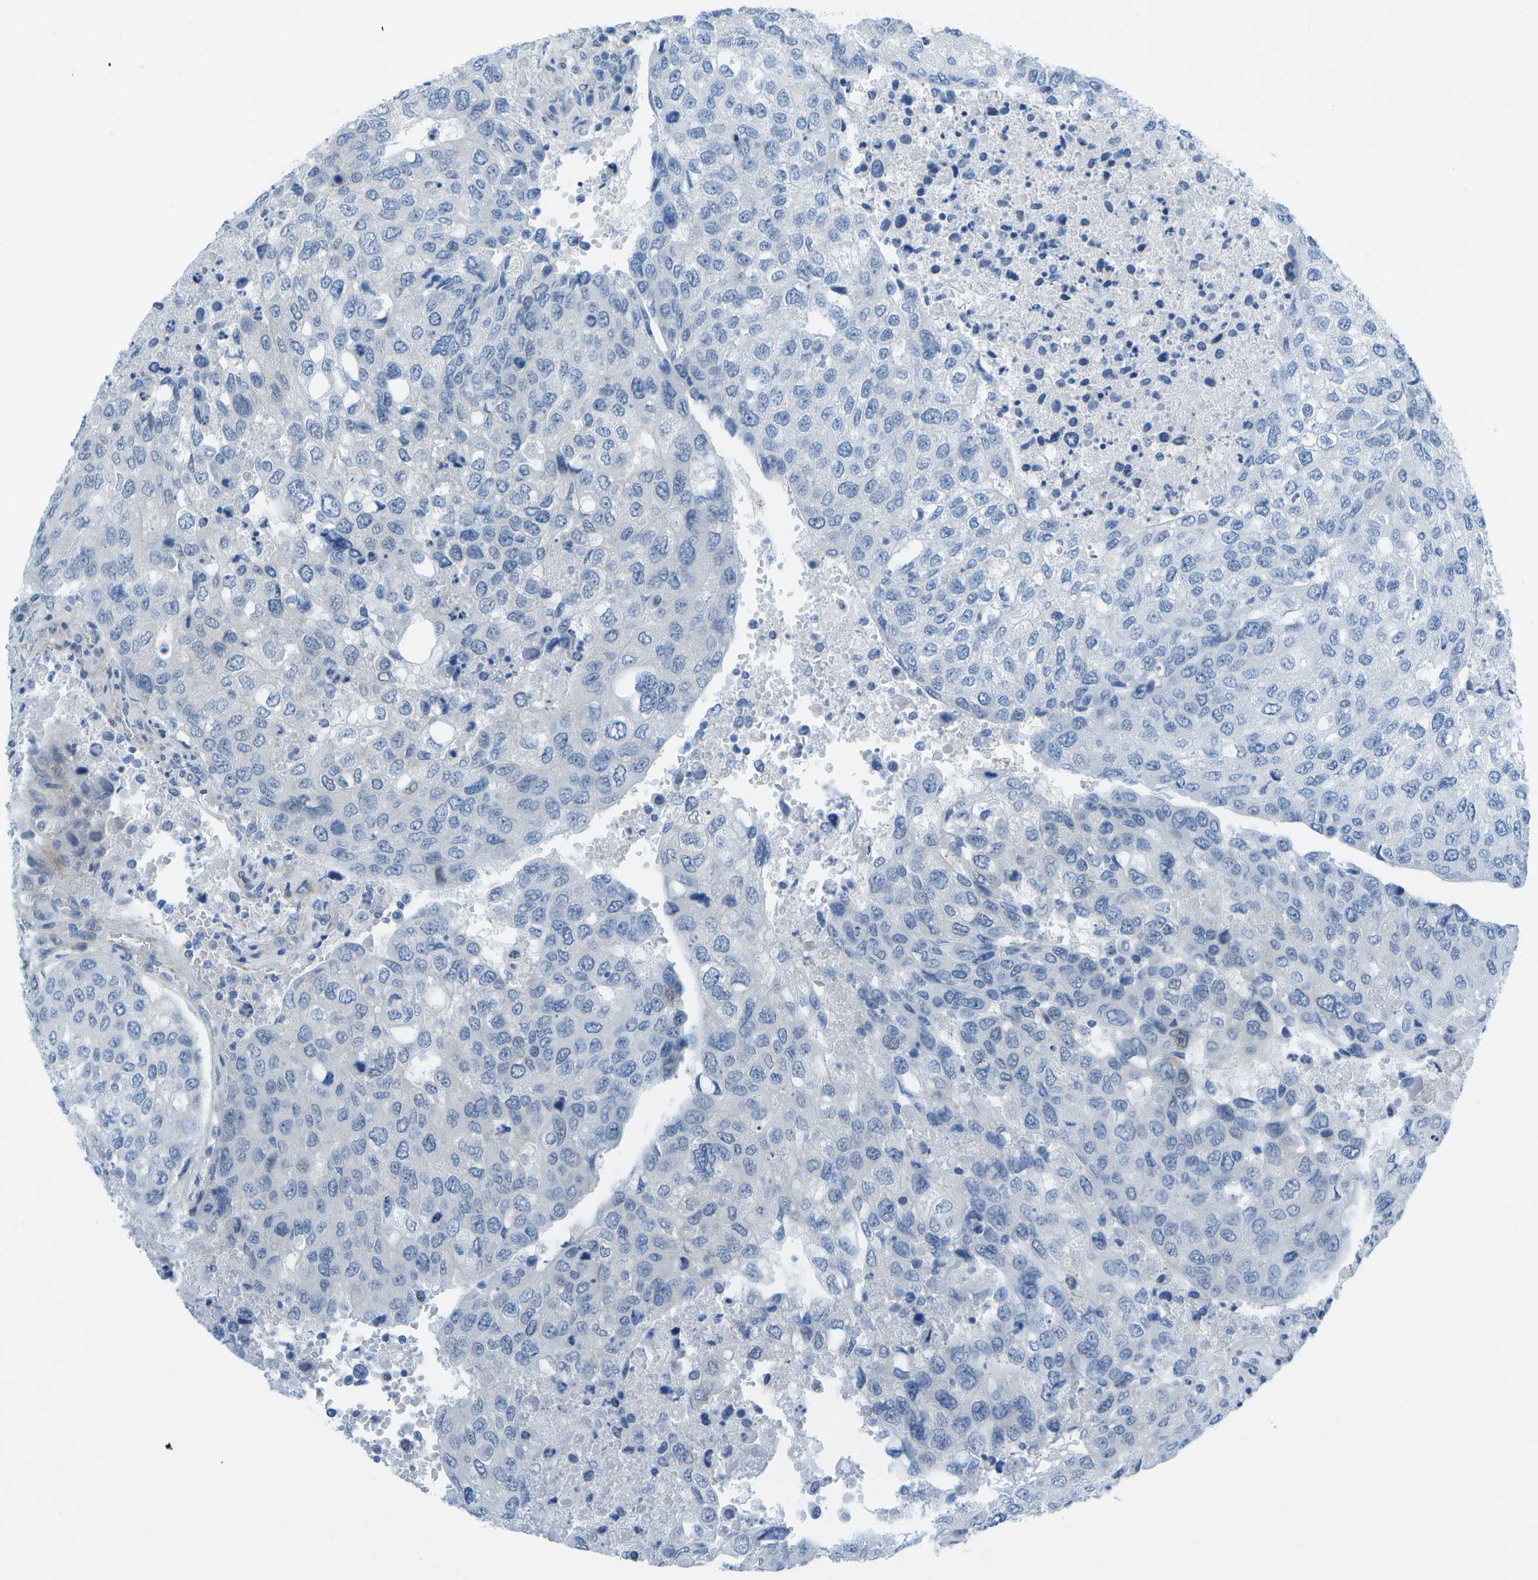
{"staining": {"intensity": "negative", "quantity": "none", "location": "none"}, "tissue": "urothelial cancer", "cell_type": "Tumor cells", "image_type": "cancer", "snomed": [{"axis": "morphology", "description": "Urothelial carcinoma, High grade"}, {"axis": "topography", "description": "Lymph node"}, {"axis": "topography", "description": "Urinary bladder"}], "caption": "A high-resolution photomicrograph shows immunohistochemistry (IHC) staining of urothelial carcinoma (high-grade), which exhibits no significant staining in tumor cells.", "gene": "SORBS3", "patient": {"sex": "male", "age": 51}}